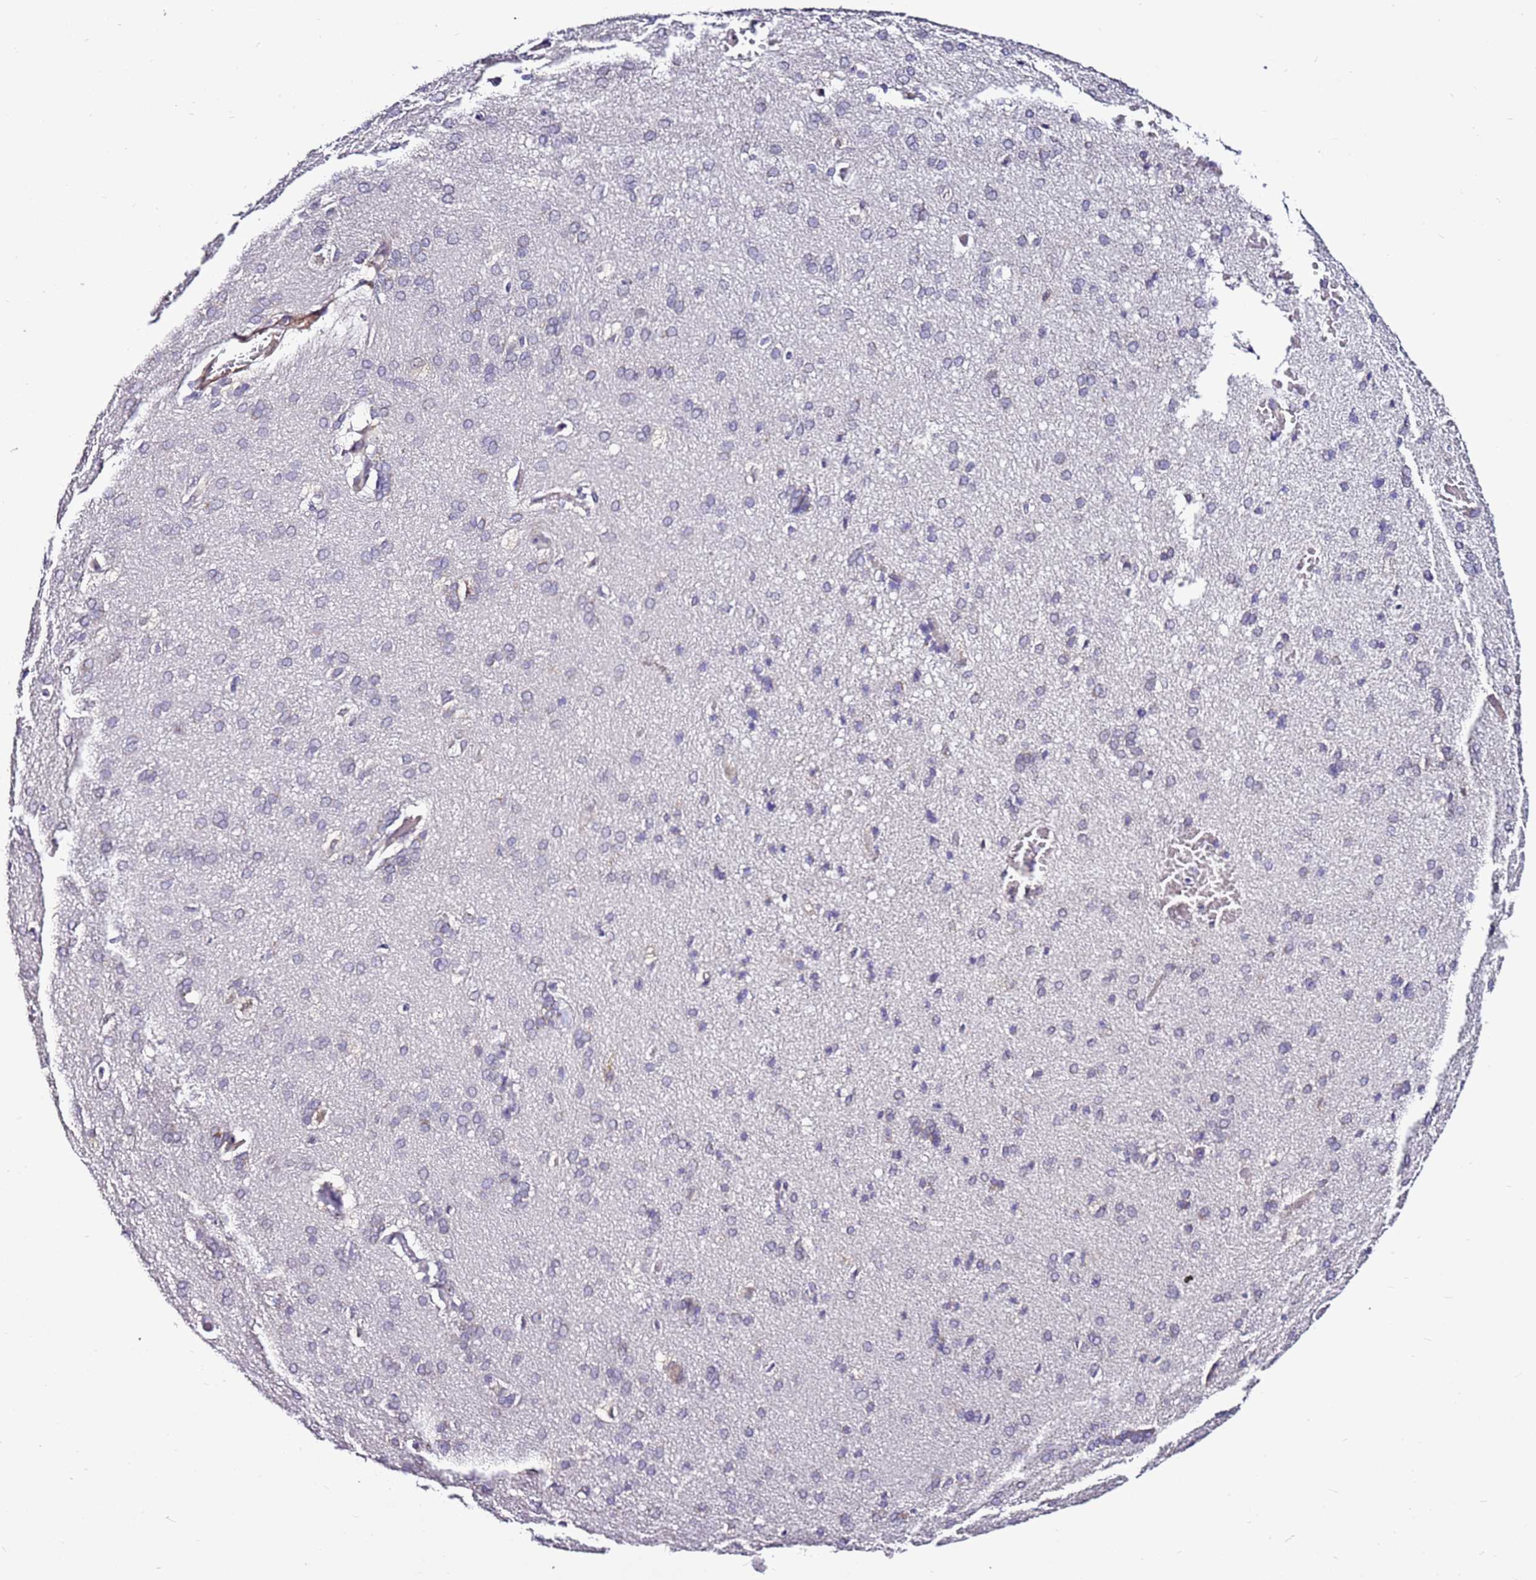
{"staining": {"intensity": "strong", "quantity": "<25%", "location": "cytoplasmic/membranous"}, "tissue": "cerebral cortex", "cell_type": "Endothelial cells", "image_type": "normal", "snomed": [{"axis": "morphology", "description": "Normal tissue, NOS"}, {"axis": "topography", "description": "Cerebral cortex"}], "caption": "Normal cerebral cortex exhibits strong cytoplasmic/membranous positivity in approximately <25% of endothelial cells, visualized by immunohistochemistry.", "gene": "SMIM4", "patient": {"sex": "male", "age": 62}}